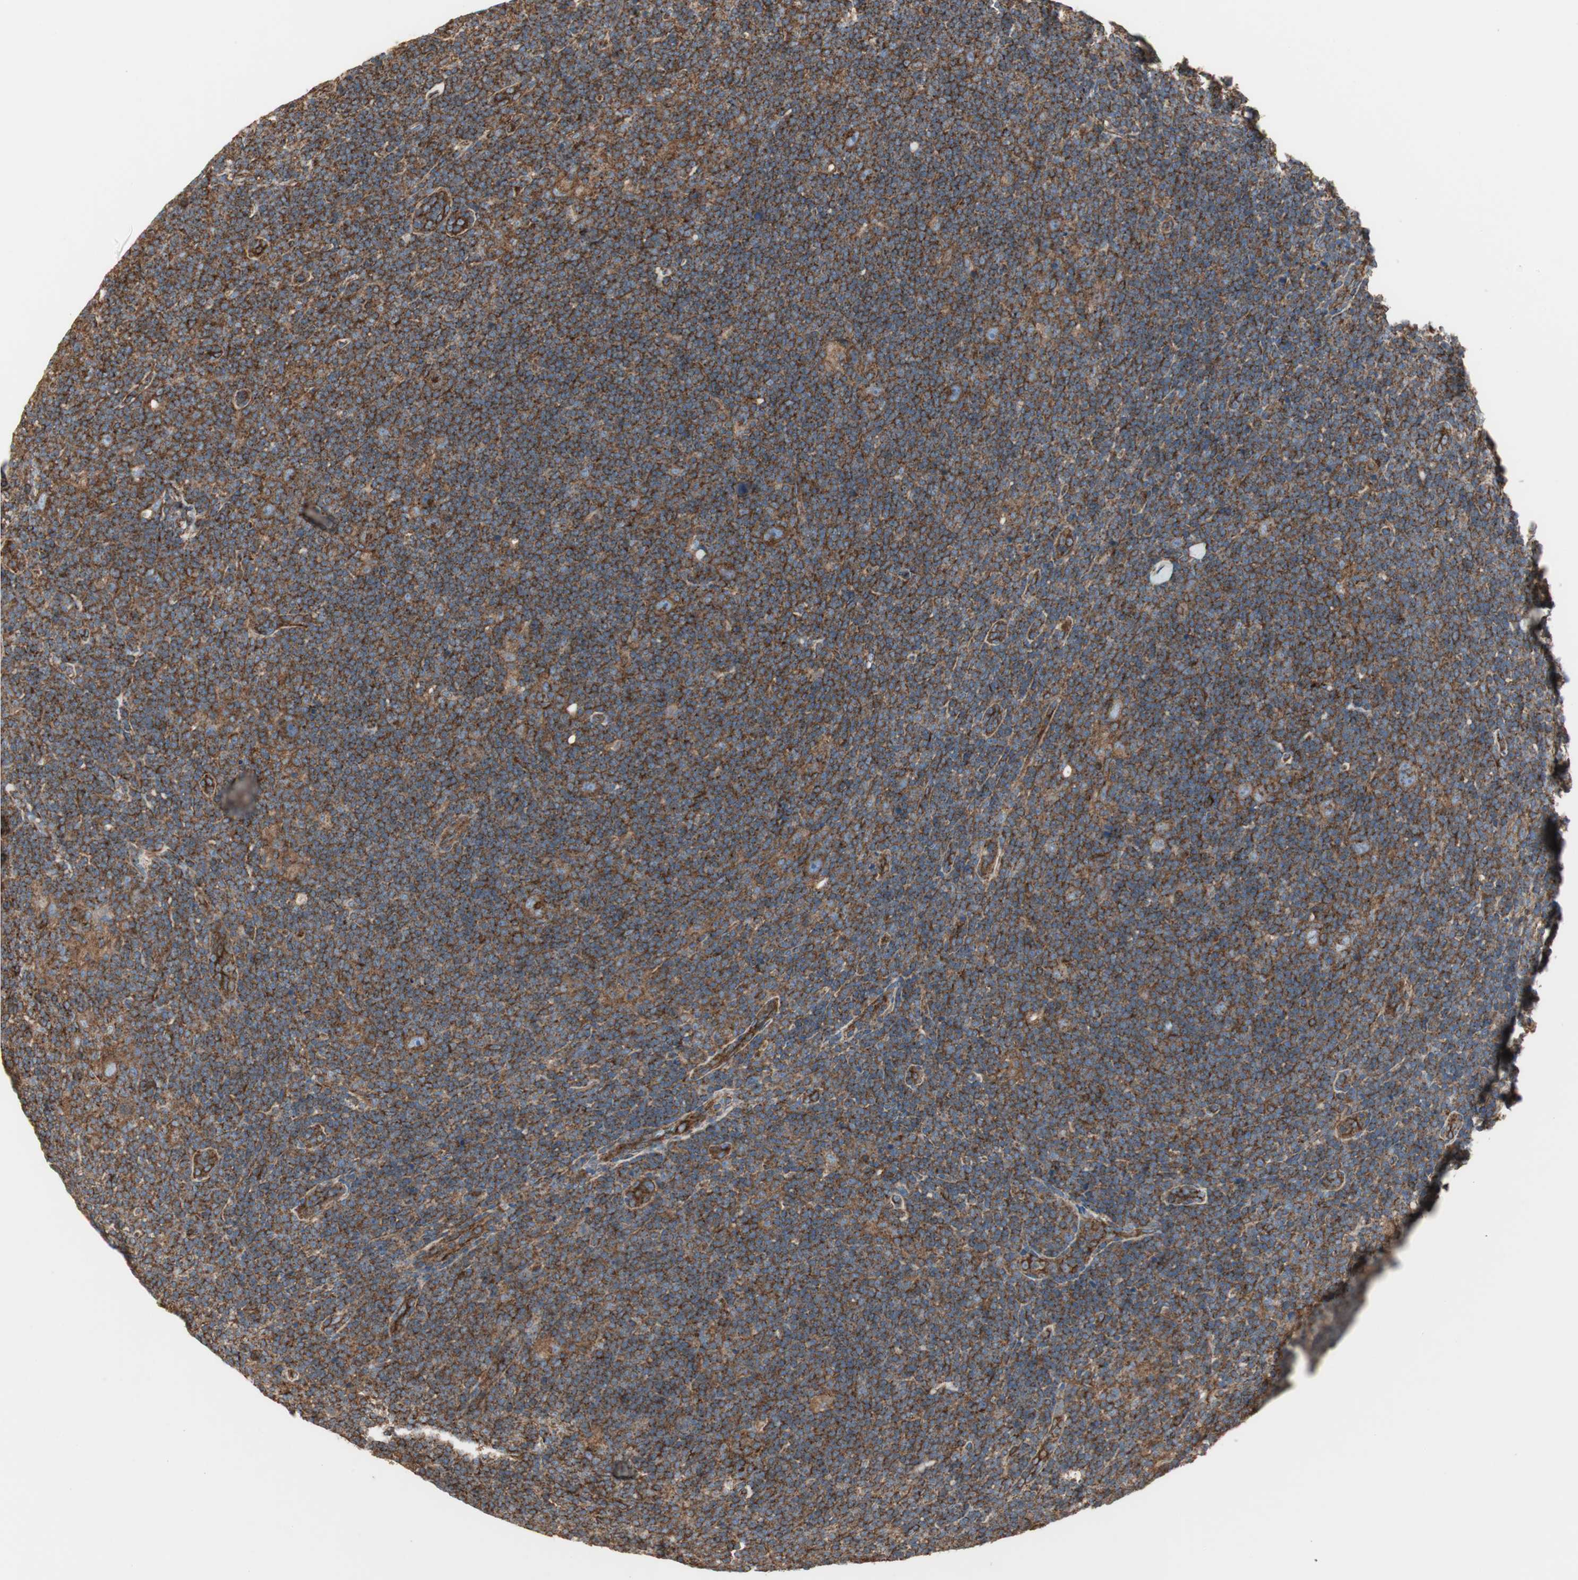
{"staining": {"intensity": "strong", "quantity": ">75%", "location": "cytoplasmic/membranous"}, "tissue": "lymphoma", "cell_type": "Tumor cells", "image_type": "cancer", "snomed": [{"axis": "morphology", "description": "Hodgkin's disease, NOS"}, {"axis": "topography", "description": "Lymph node"}], "caption": "Immunohistochemical staining of human lymphoma reveals strong cytoplasmic/membranous protein staining in approximately >75% of tumor cells.", "gene": "H6PD", "patient": {"sex": "female", "age": 57}}